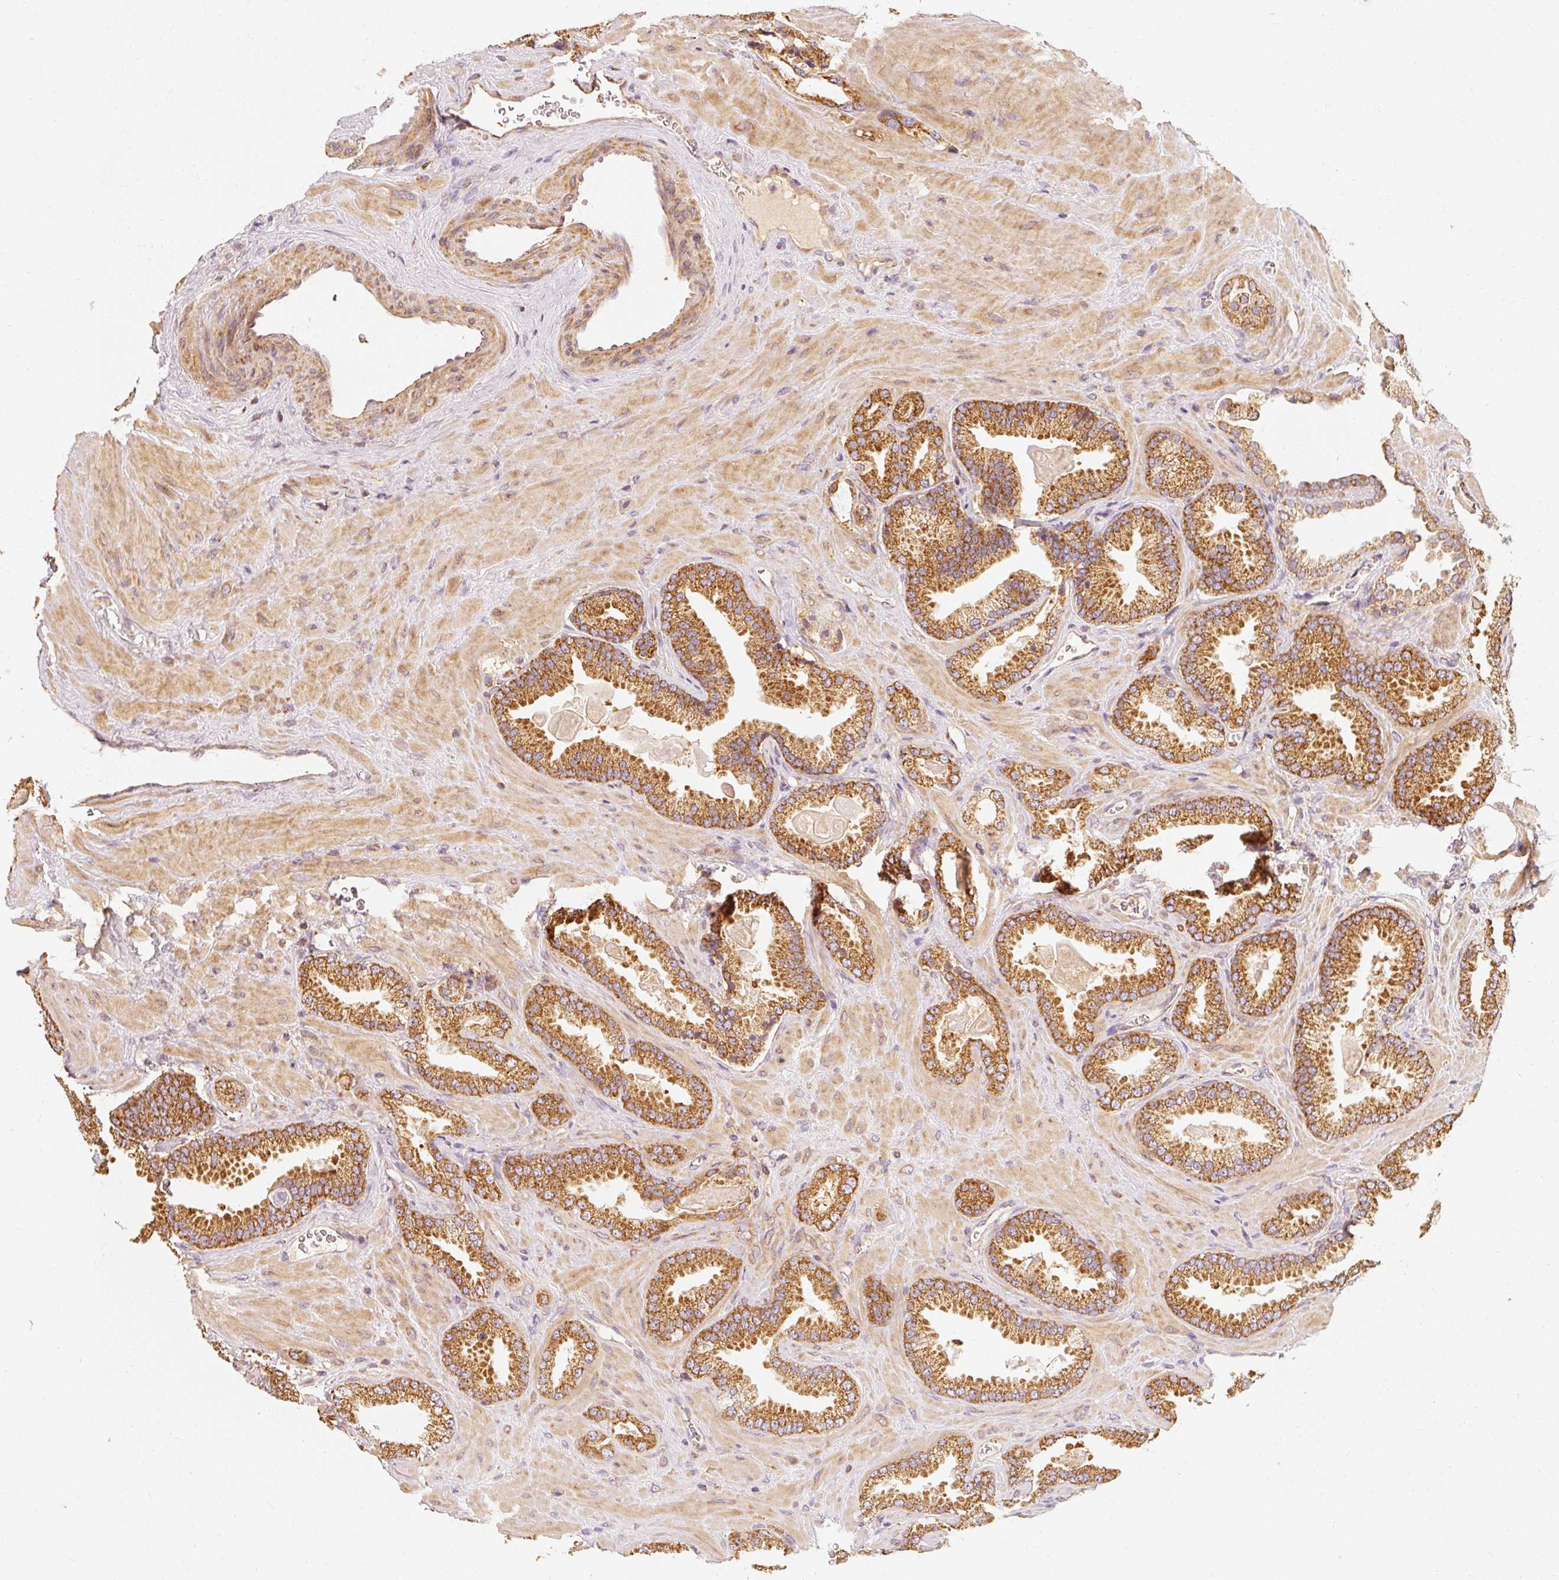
{"staining": {"intensity": "strong", "quantity": ">75%", "location": "cytoplasmic/membranous"}, "tissue": "prostate cancer", "cell_type": "Tumor cells", "image_type": "cancer", "snomed": [{"axis": "morphology", "description": "Adenocarcinoma, Low grade"}, {"axis": "topography", "description": "Prostate"}], "caption": "IHC (DAB) staining of low-grade adenocarcinoma (prostate) exhibits strong cytoplasmic/membranous protein positivity in about >75% of tumor cells.", "gene": "TOMM40", "patient": {"sex": "male", "age": 62}}